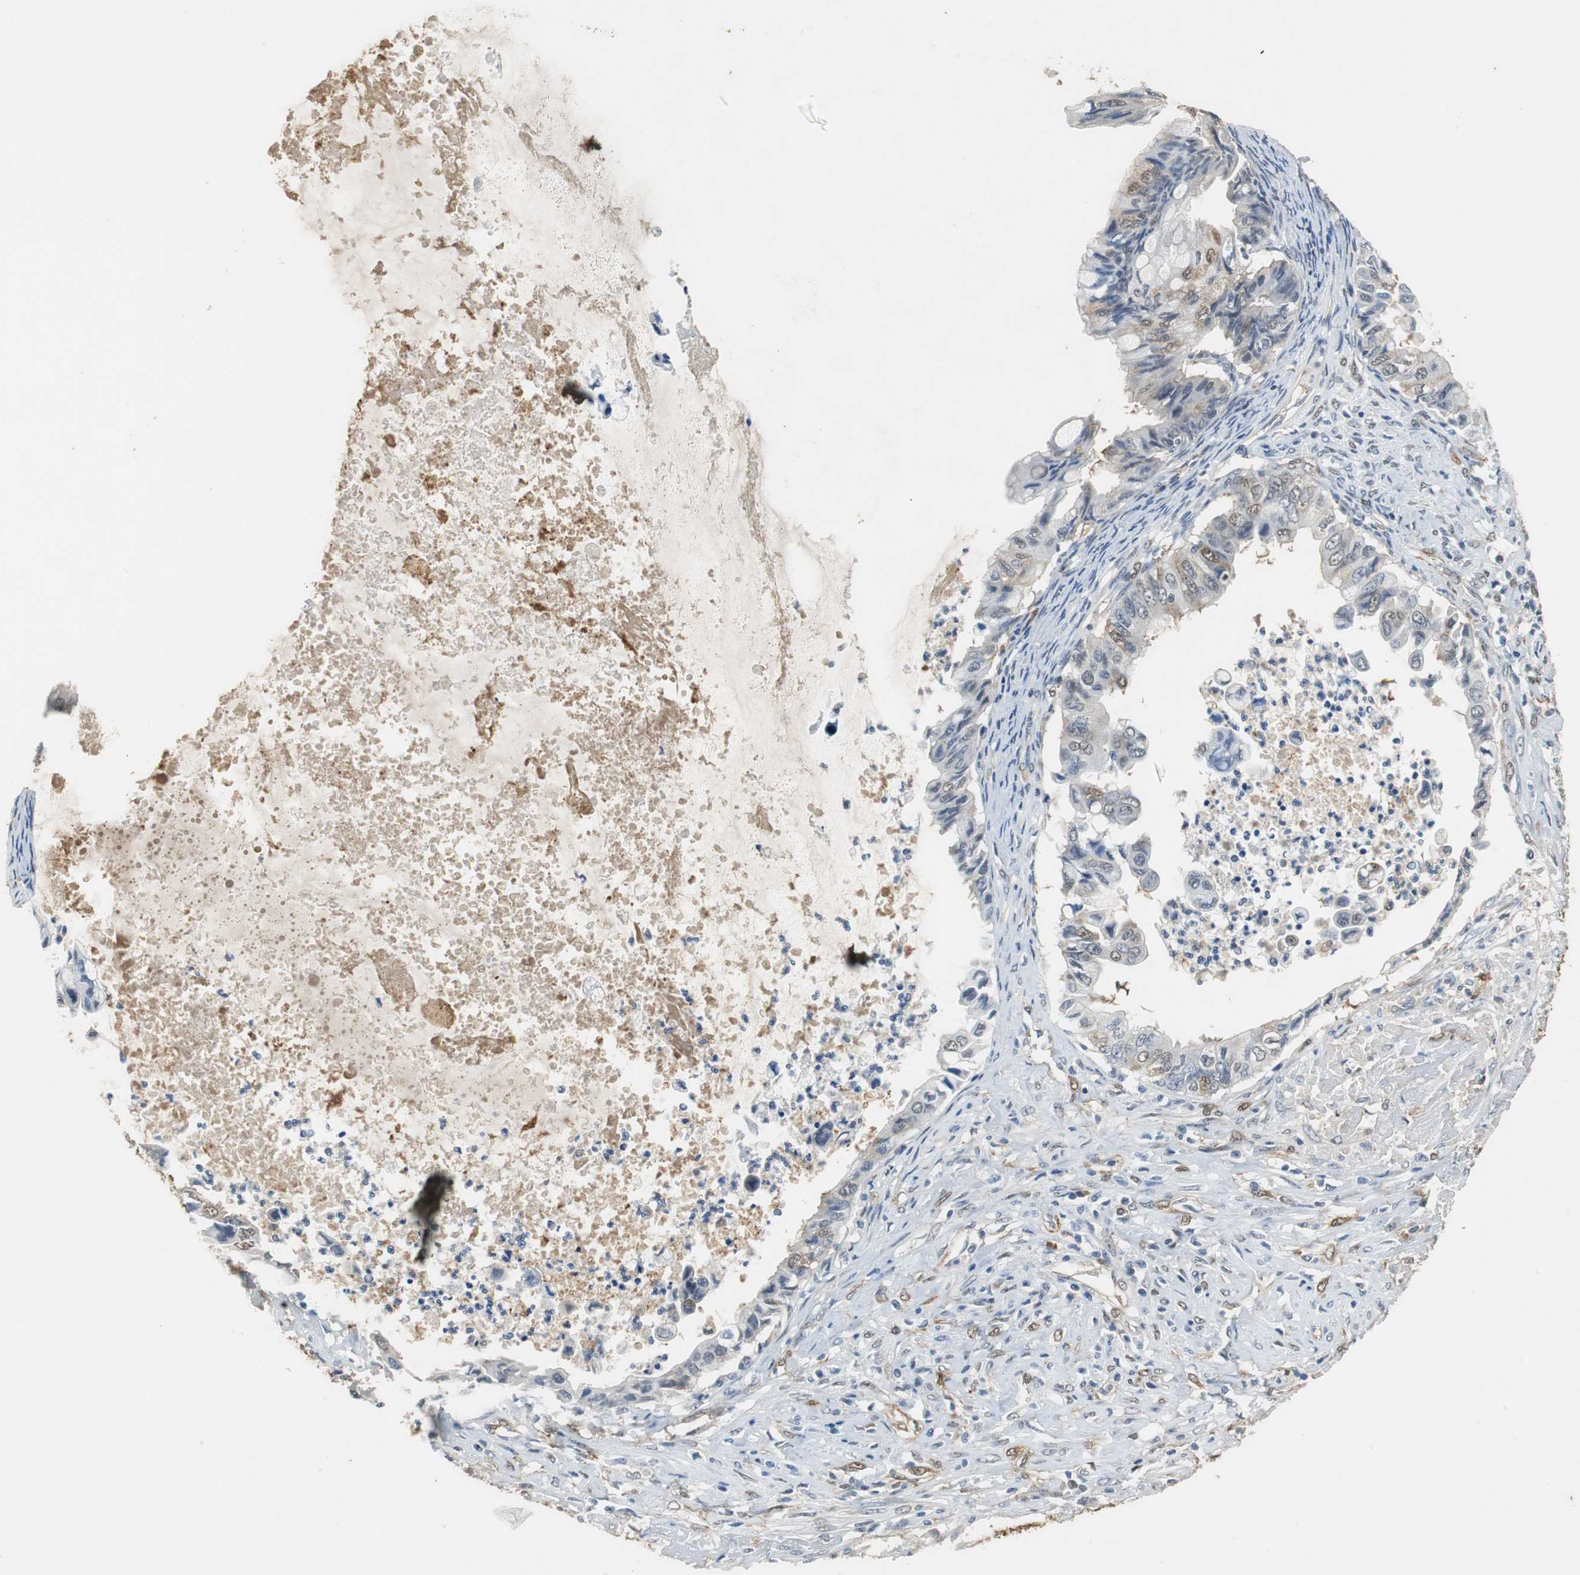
{"staining": {"intensity": "moderate", "quantity": "<25%", "location": "cytoplasmic/membranous,nuclear"}, "tissue": "ovarian cancer", "cell_type": "Tumor cells", "image_type": "cancer", "snomed": [{"axis": "morphology", "description": "Cystadenocarcinoma, mucinous, NOS"}, {"axis": "topography", "description": "Ovary"}], "caption": "An image of ovarian mucinous cystadenocarcinoma stained for a protein displays moderate cytoplasmic/membranous and nuclear brown staining in tumor cells. Immunohistochemistry stains the protein of interest in brown and the nuclei are stained blue.", "gene": "UBQLN2", "patient": {"sex": "female", "age": 80}}